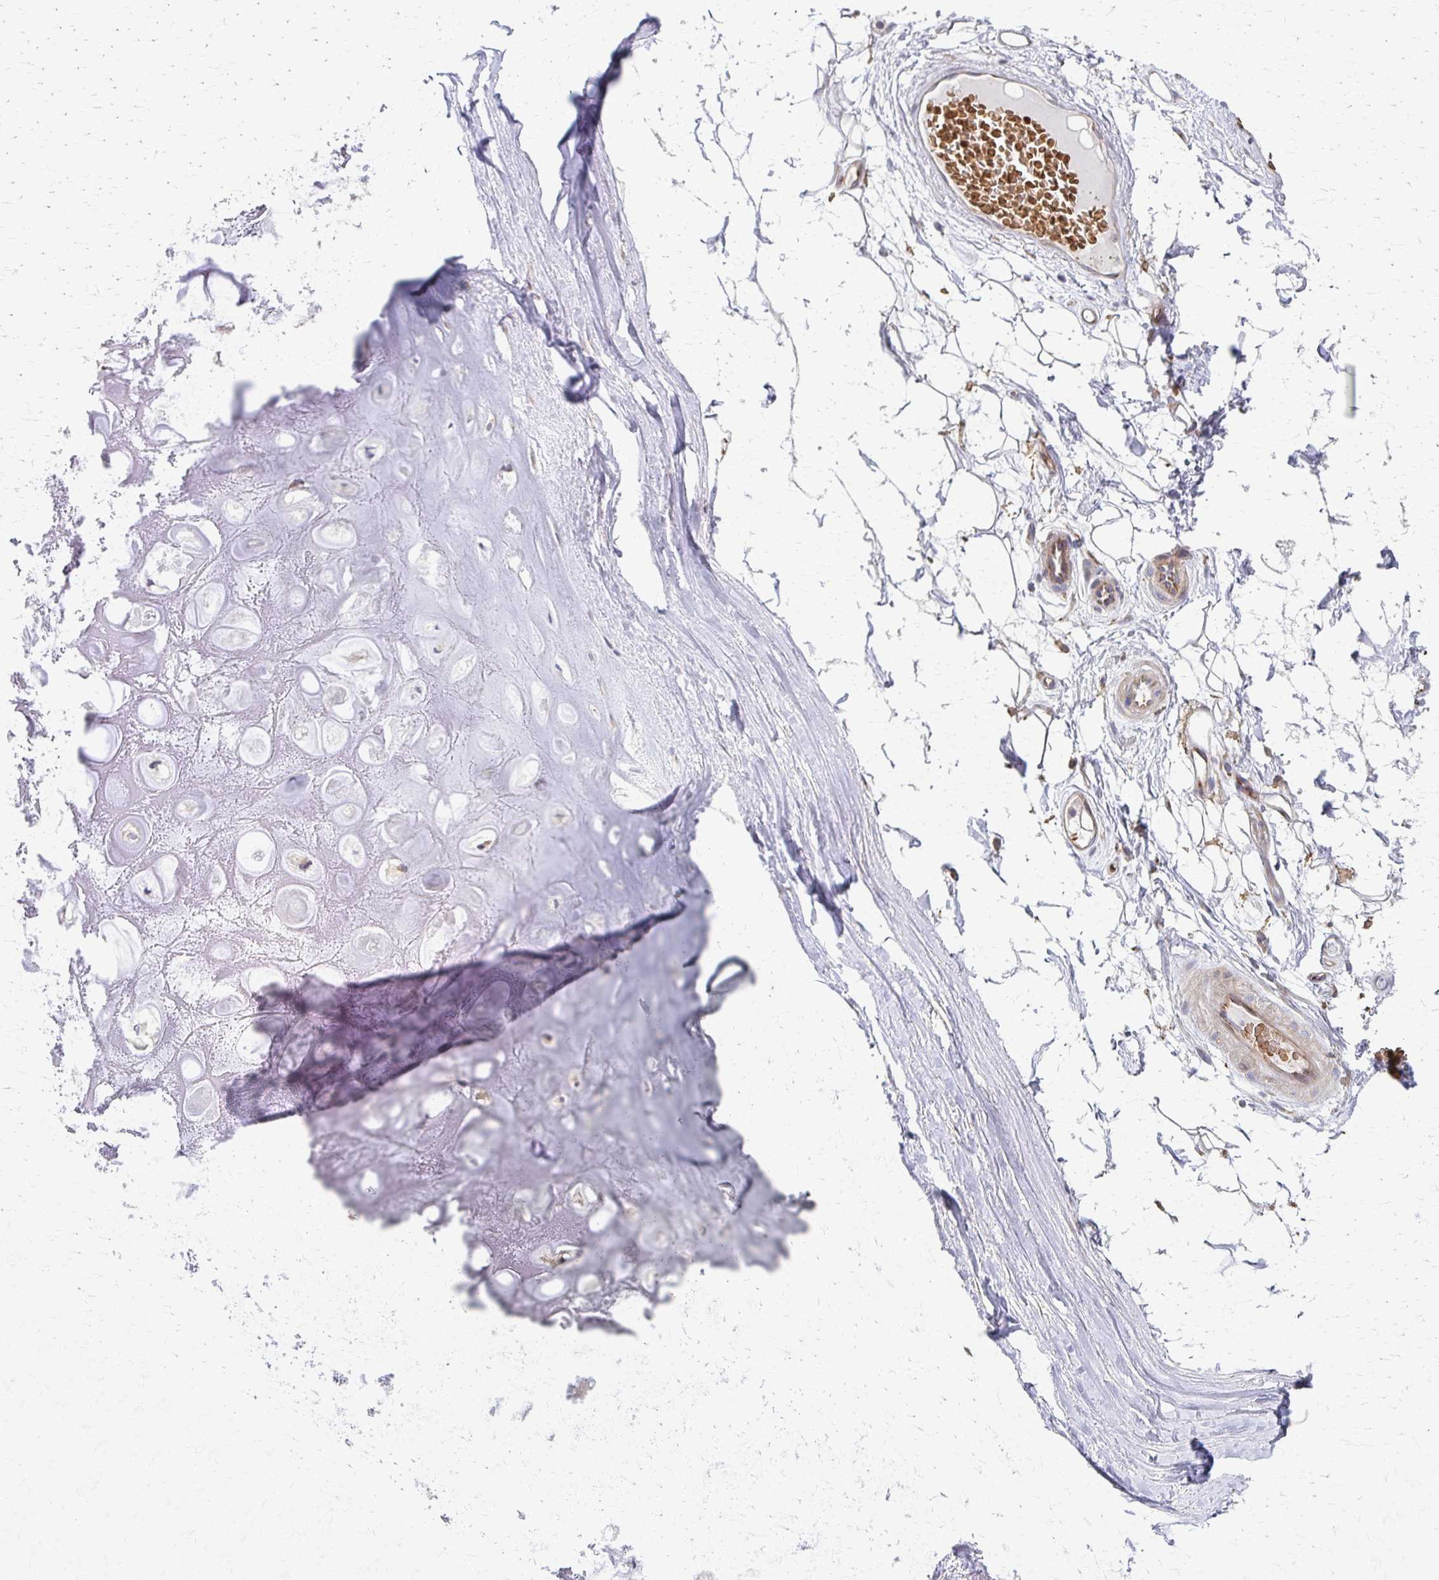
{"staining": {"intensity": "negative", "quantity": "none", "location": "none"}, "tissue": "adipose tissue", "cell_type": "Adipocytes", "image_type": "normal", "snomed": [{"axis": "morphology", "description": "Normal tissue, NOS"}, {"axis": "topography", "description": "Lymph node"}, {"axis": "topography", "description": "Cartilage tissue"}, {"axis": "topography", "description": "Nasopharynx"}], "caption": "Protein analysis of unremarkable adipose tissue reveals no significant positivity in adipocytes.", "gene": "SKA2", "patient": {"sex": "male", "age": 63}}